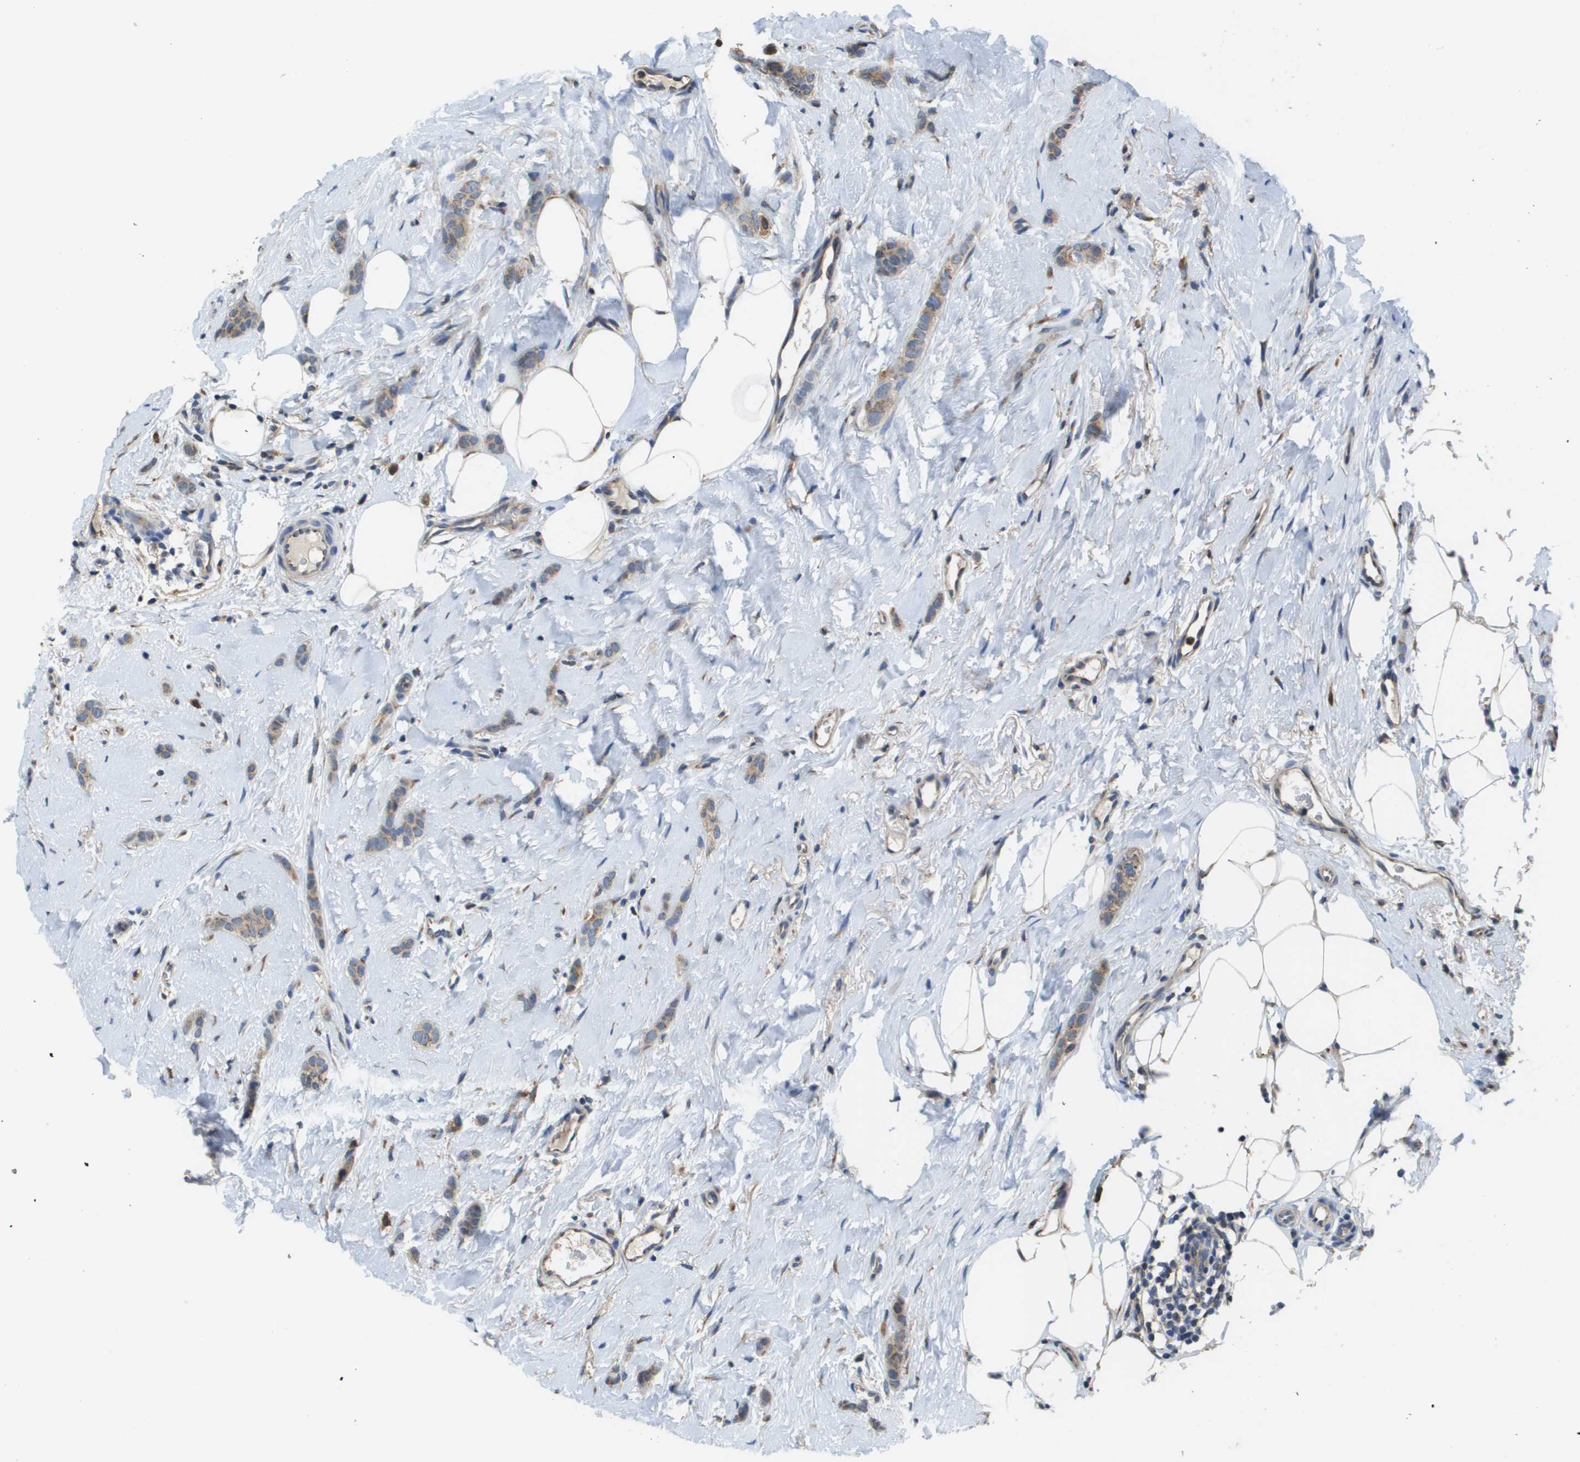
{"staining": {"intensity": "moderate", "quantity": ">75%", "location": "cytoplasmic/membranous"}, "tissue": "breast cancer", "cell_type": "Tumor cells", "image_type": "cancer", "snomed": [{"axis": "morphology", "description": "Lobular carcinoma"}, {"axis": "topography", "description": "Skin"}, {"axis": "topography", "description": "Breast"}], "caption": "Breast cancer (lobular carcinoma) was stained to show a protein in brown. There is medium levels of moderate cytoplasmic/membranous staining in approximately >75% of tumor cells.", "gene": "PCK1", "patient": {"sex": "female", "age": 46}}